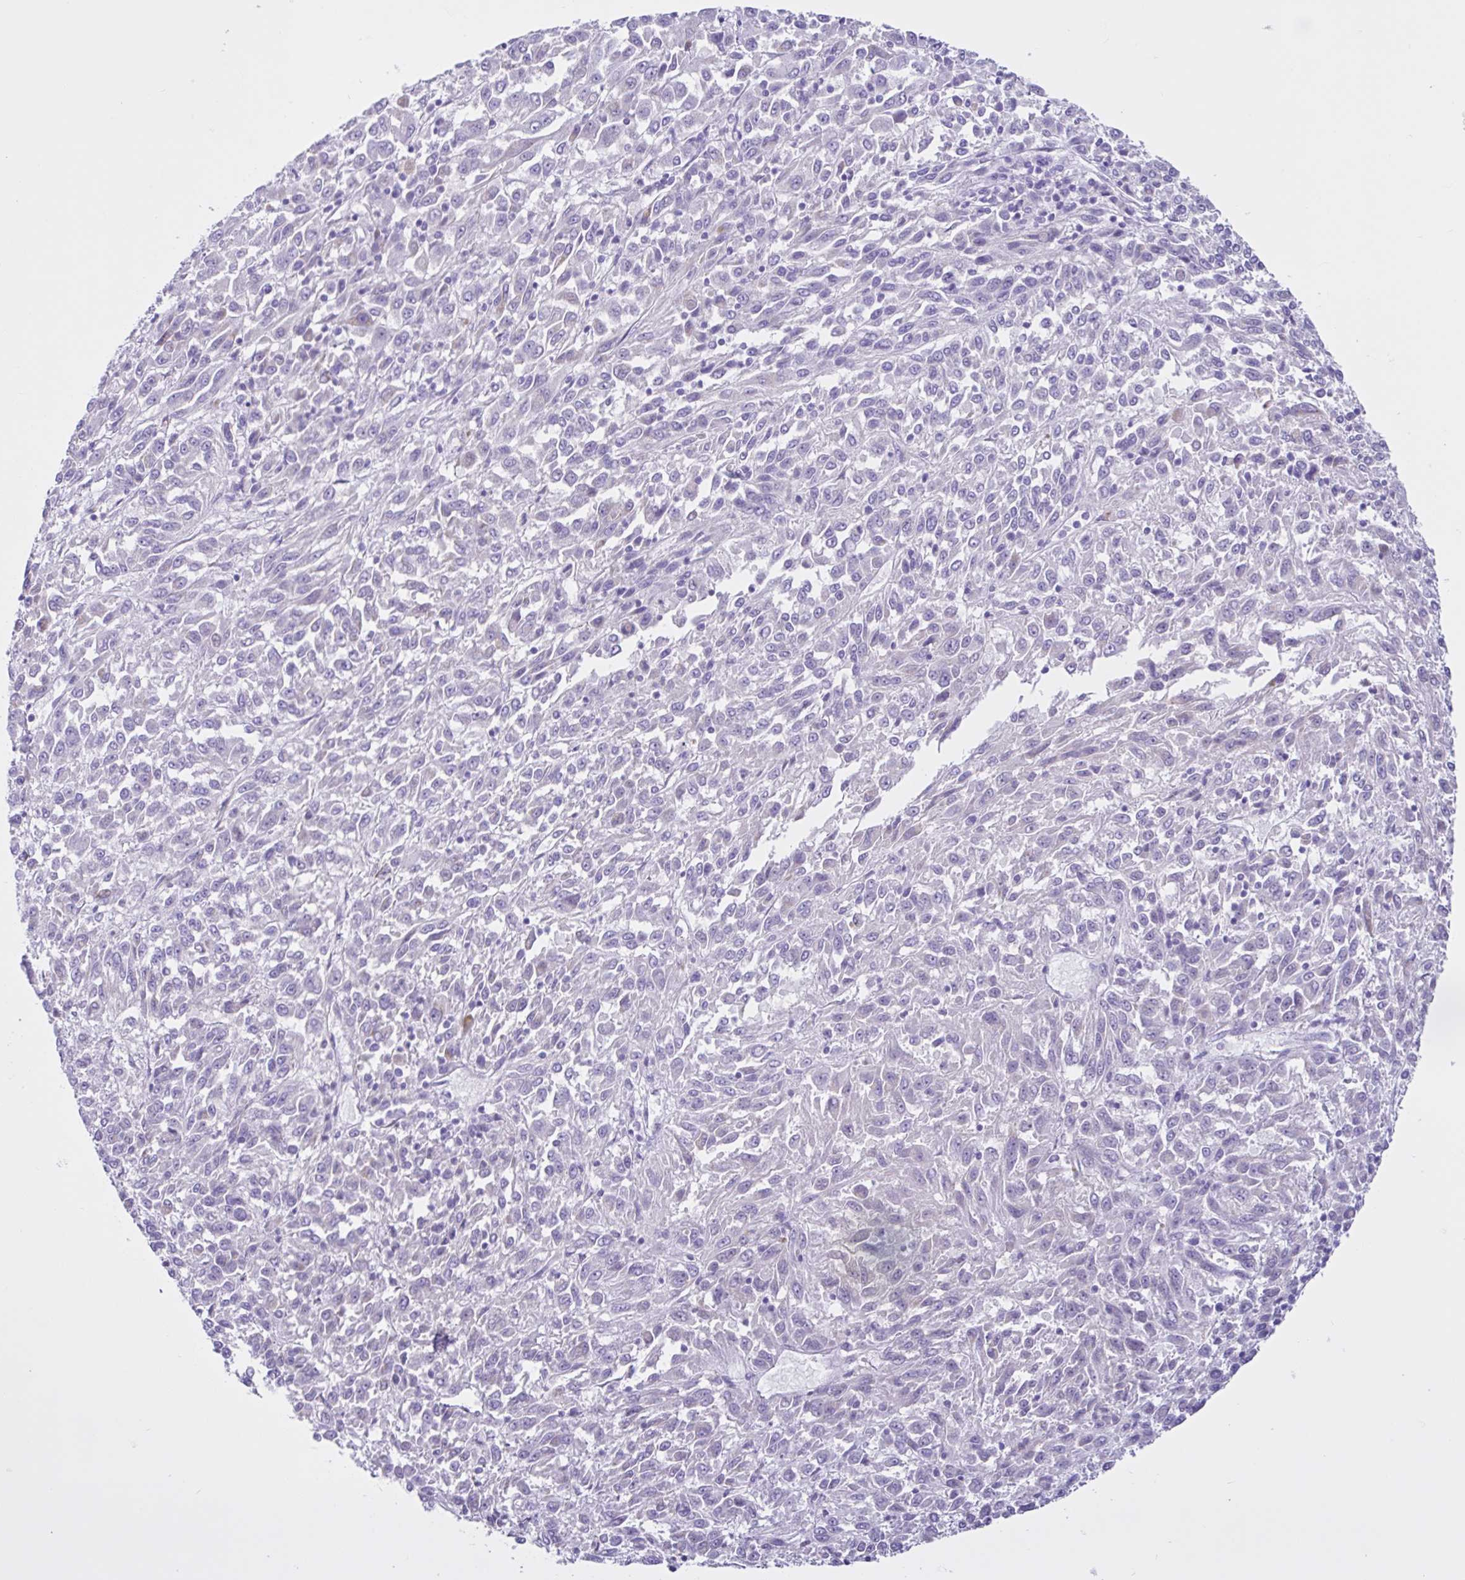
{"staining": {"intensity": "negative", "quantity": "none", "location": "none"}, "tissue": "melanoma", "cell_type": "Tumor cells", "image_type": "cancer", "snomed": [{"axis": "morphology", "description": "Malignant melanoma, Metastatic site"}, {"axis": "topography", "description": "Lung"}], "caption": "High power microscopy image of an immunohistochemistry (IHC) micrograph of malignant melanoma (metastatic site), revealing no significant expression in tumor cells.", "gene": "CYP19A1", "patient": {"sex": "male", "age": 64}}